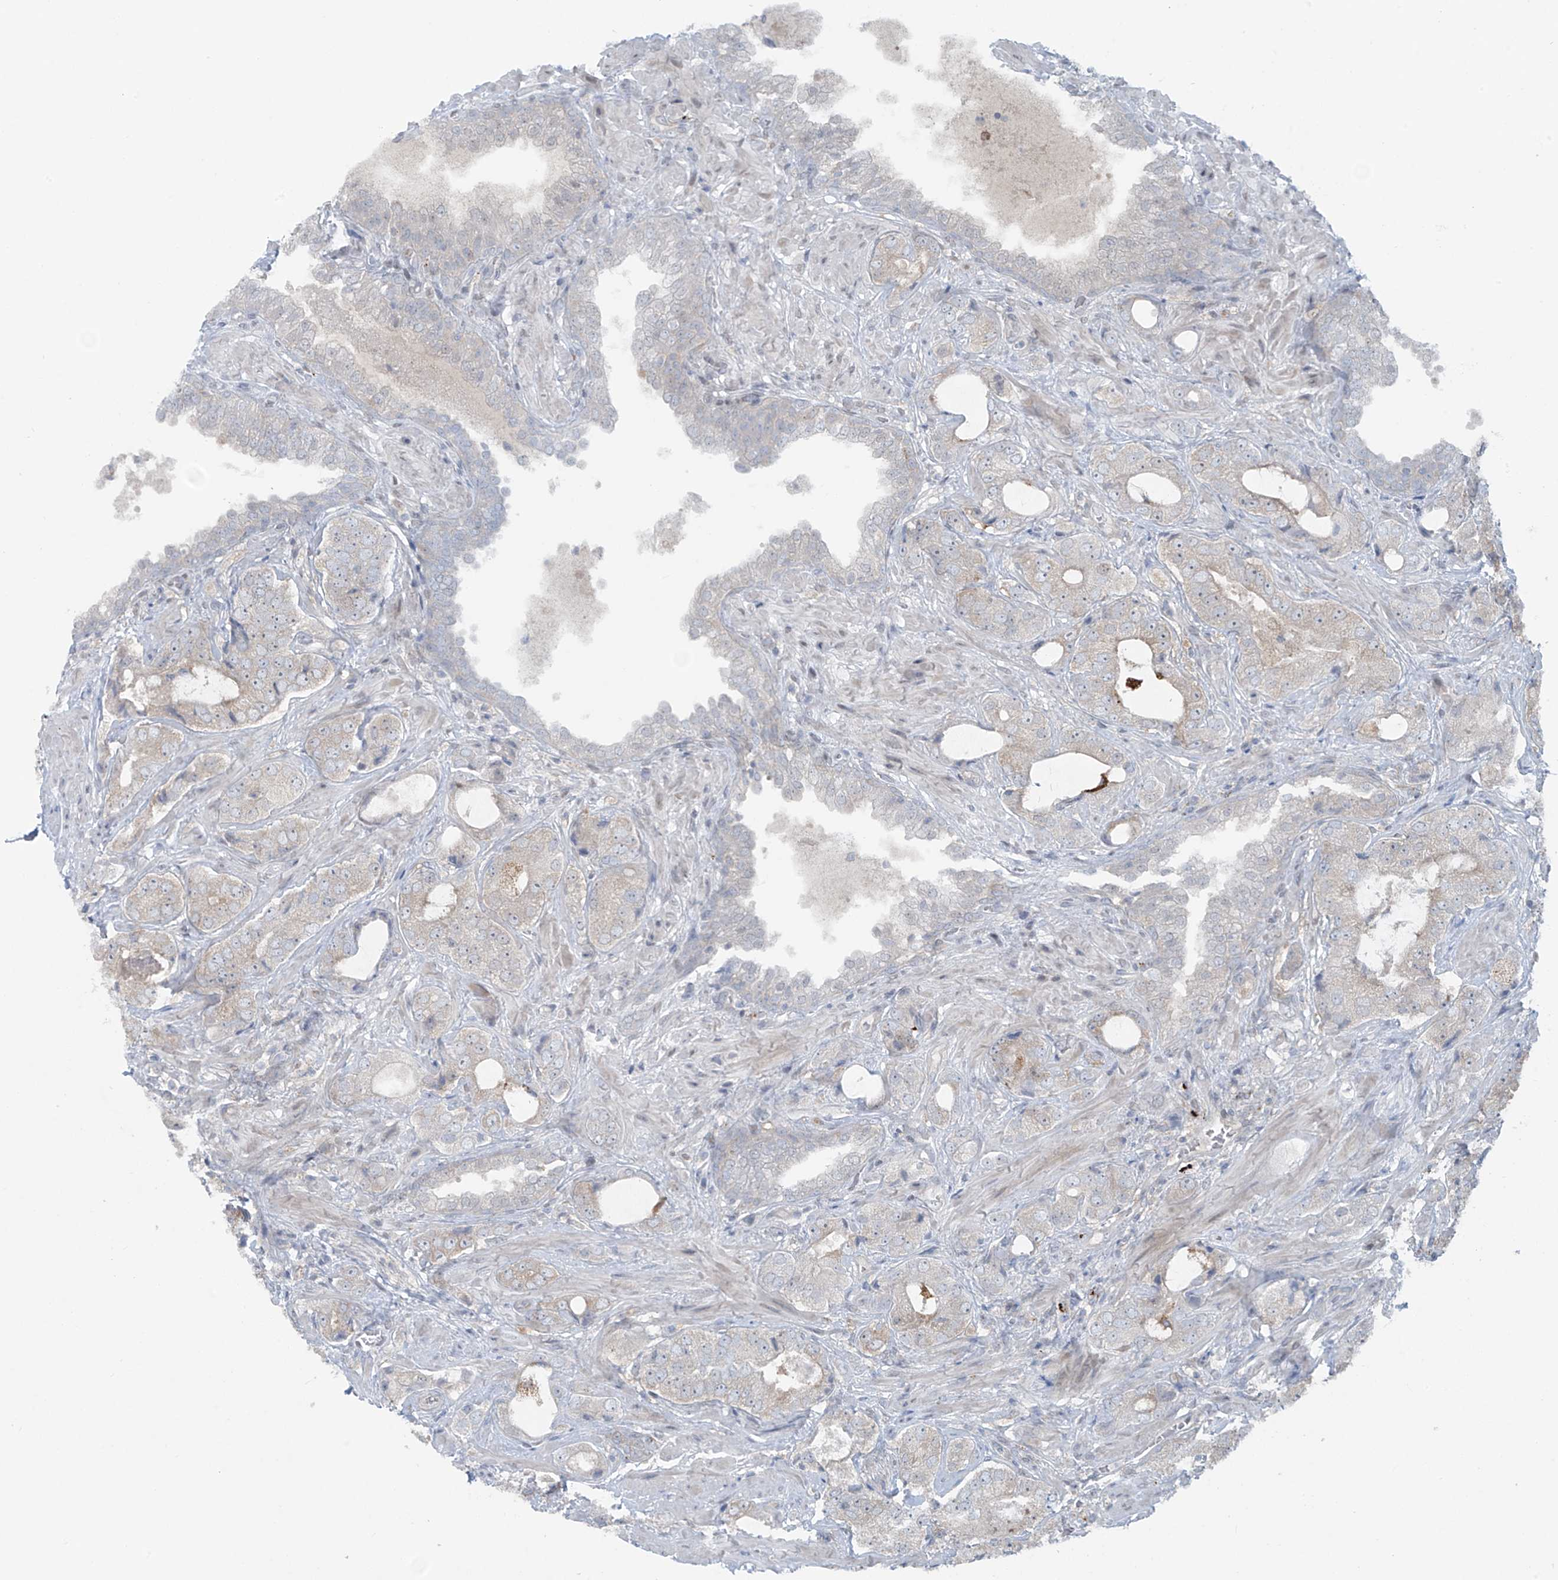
{"staining": {"intensity": "weak", "quantity": "<25%", "location": "cytoplasmic/membranous"}, "tissue": "prostate cancer", "cell_type": "Tumor cells", "image_type": "cancer", "snomed": [{"axis": "morphology", "description": "Normal tissue, NOS"}, {"axis": "morphology", "description": "Adenocarcinoma, High grade"}, {"axis": "topography", "description": "Prostate"}, {"axis": "topography", "description": "Peripheral nerve tissue"}], "caption": "This is an immunohistochemistry histopathology image of human prostate cancer. There is no positivity in tumor cells.", "gene": "PPAT", "patient": {"sex": "male", "age": 59}}